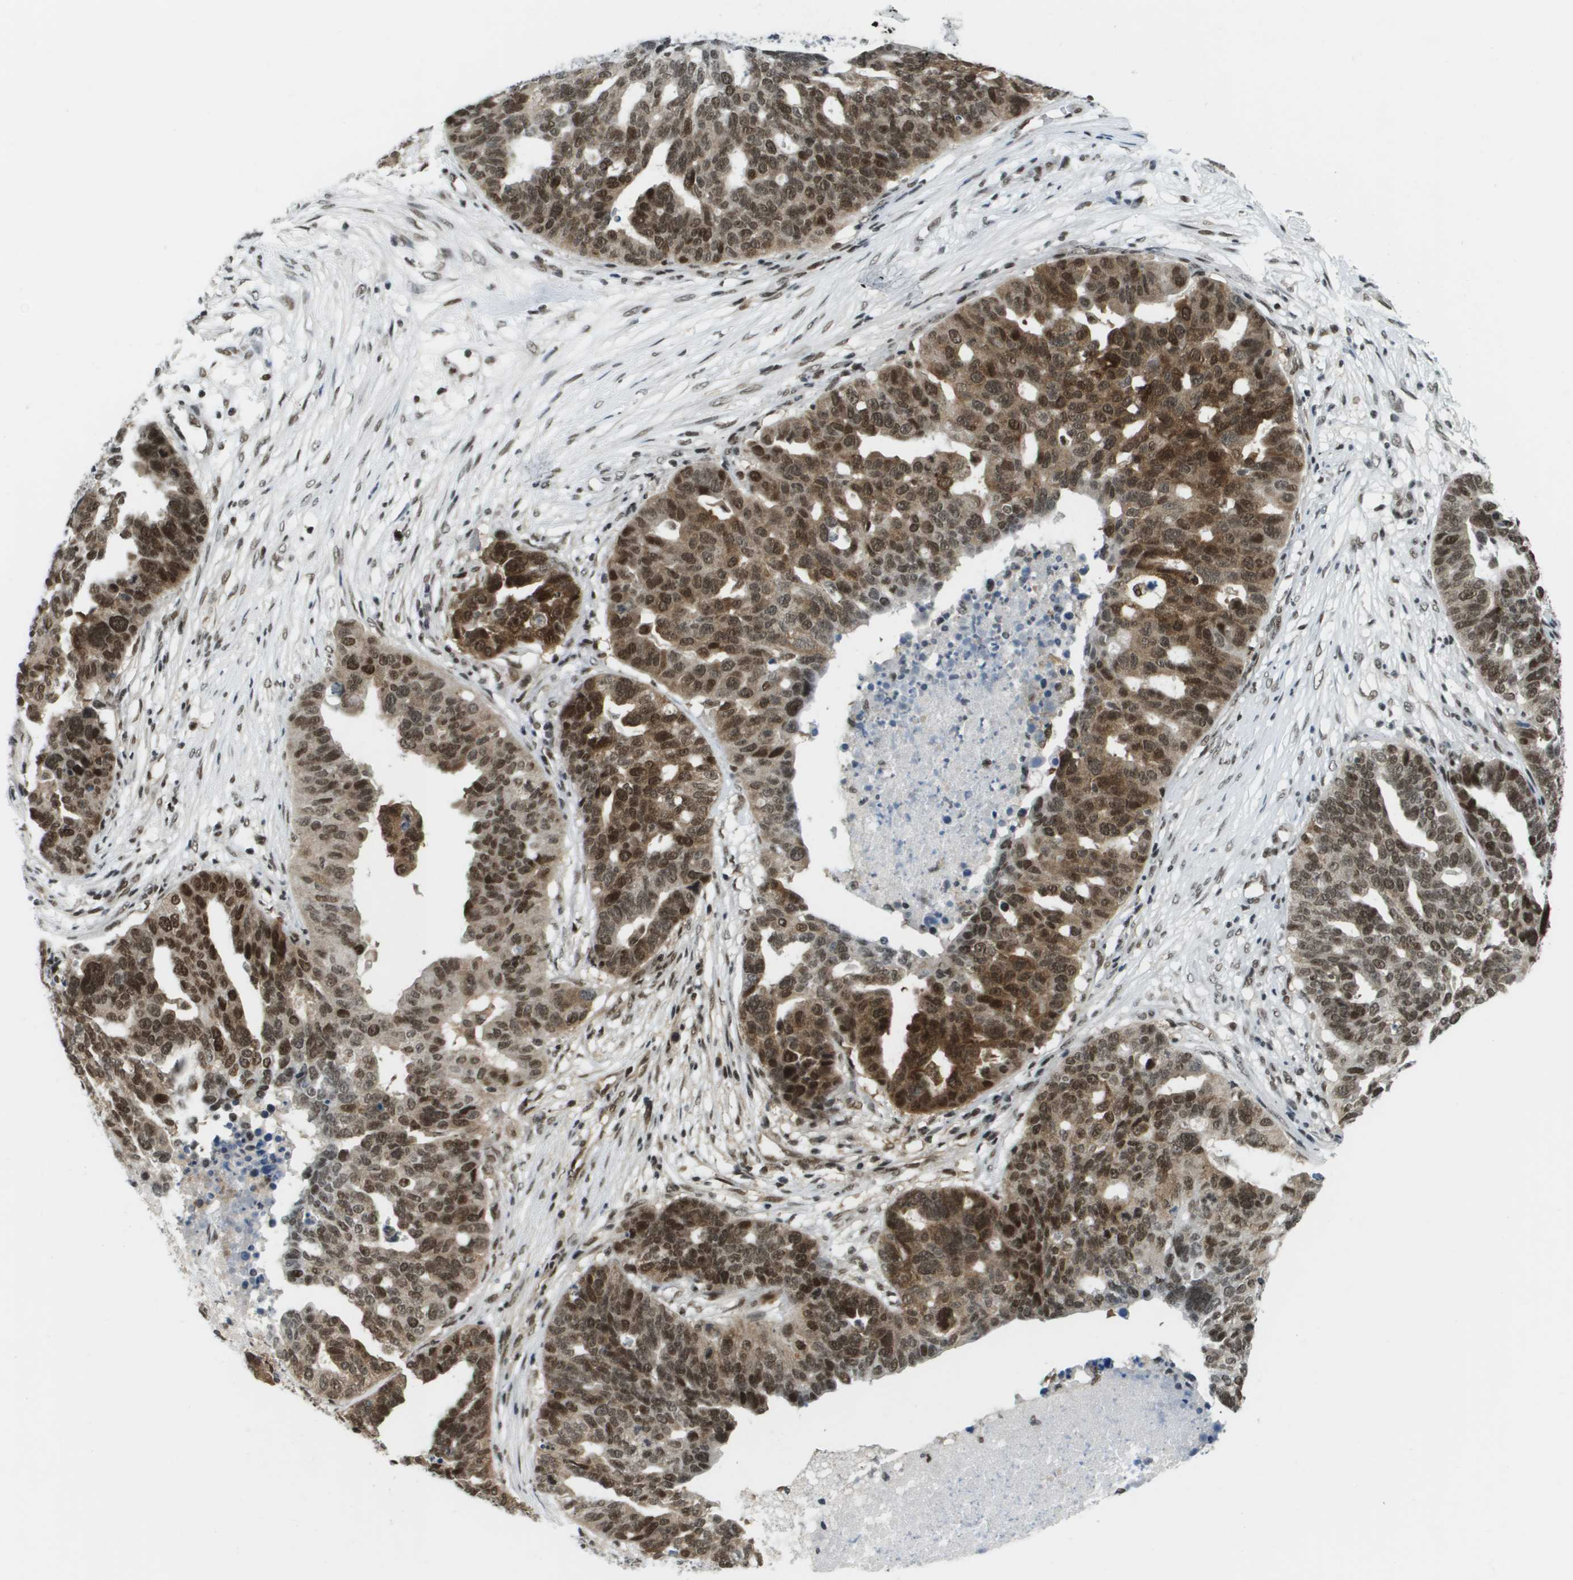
{"staining": {"intensity": "strong", "quantity": ">75%", "location": "cytoplasmic/membranous,nuclear"}, "tissue": "ovarian cancer", "cell_type": "Tumor cells", "image_type": "cancer", "snomed": [{"axis": "morphology", "description": "Cystadenocarcinoma, serous, NOS"}, {"axis": "topography", "description": "Ovary"}], "caption": "A brown stain highlights strong cytoplasmic/membranous and nuclear expression of a protein in human ovarian cancer (serous cystadenocarcinoma) tumor cells.", "gene": "IRF7", "patient": {"sex": "female", "age": 59}}